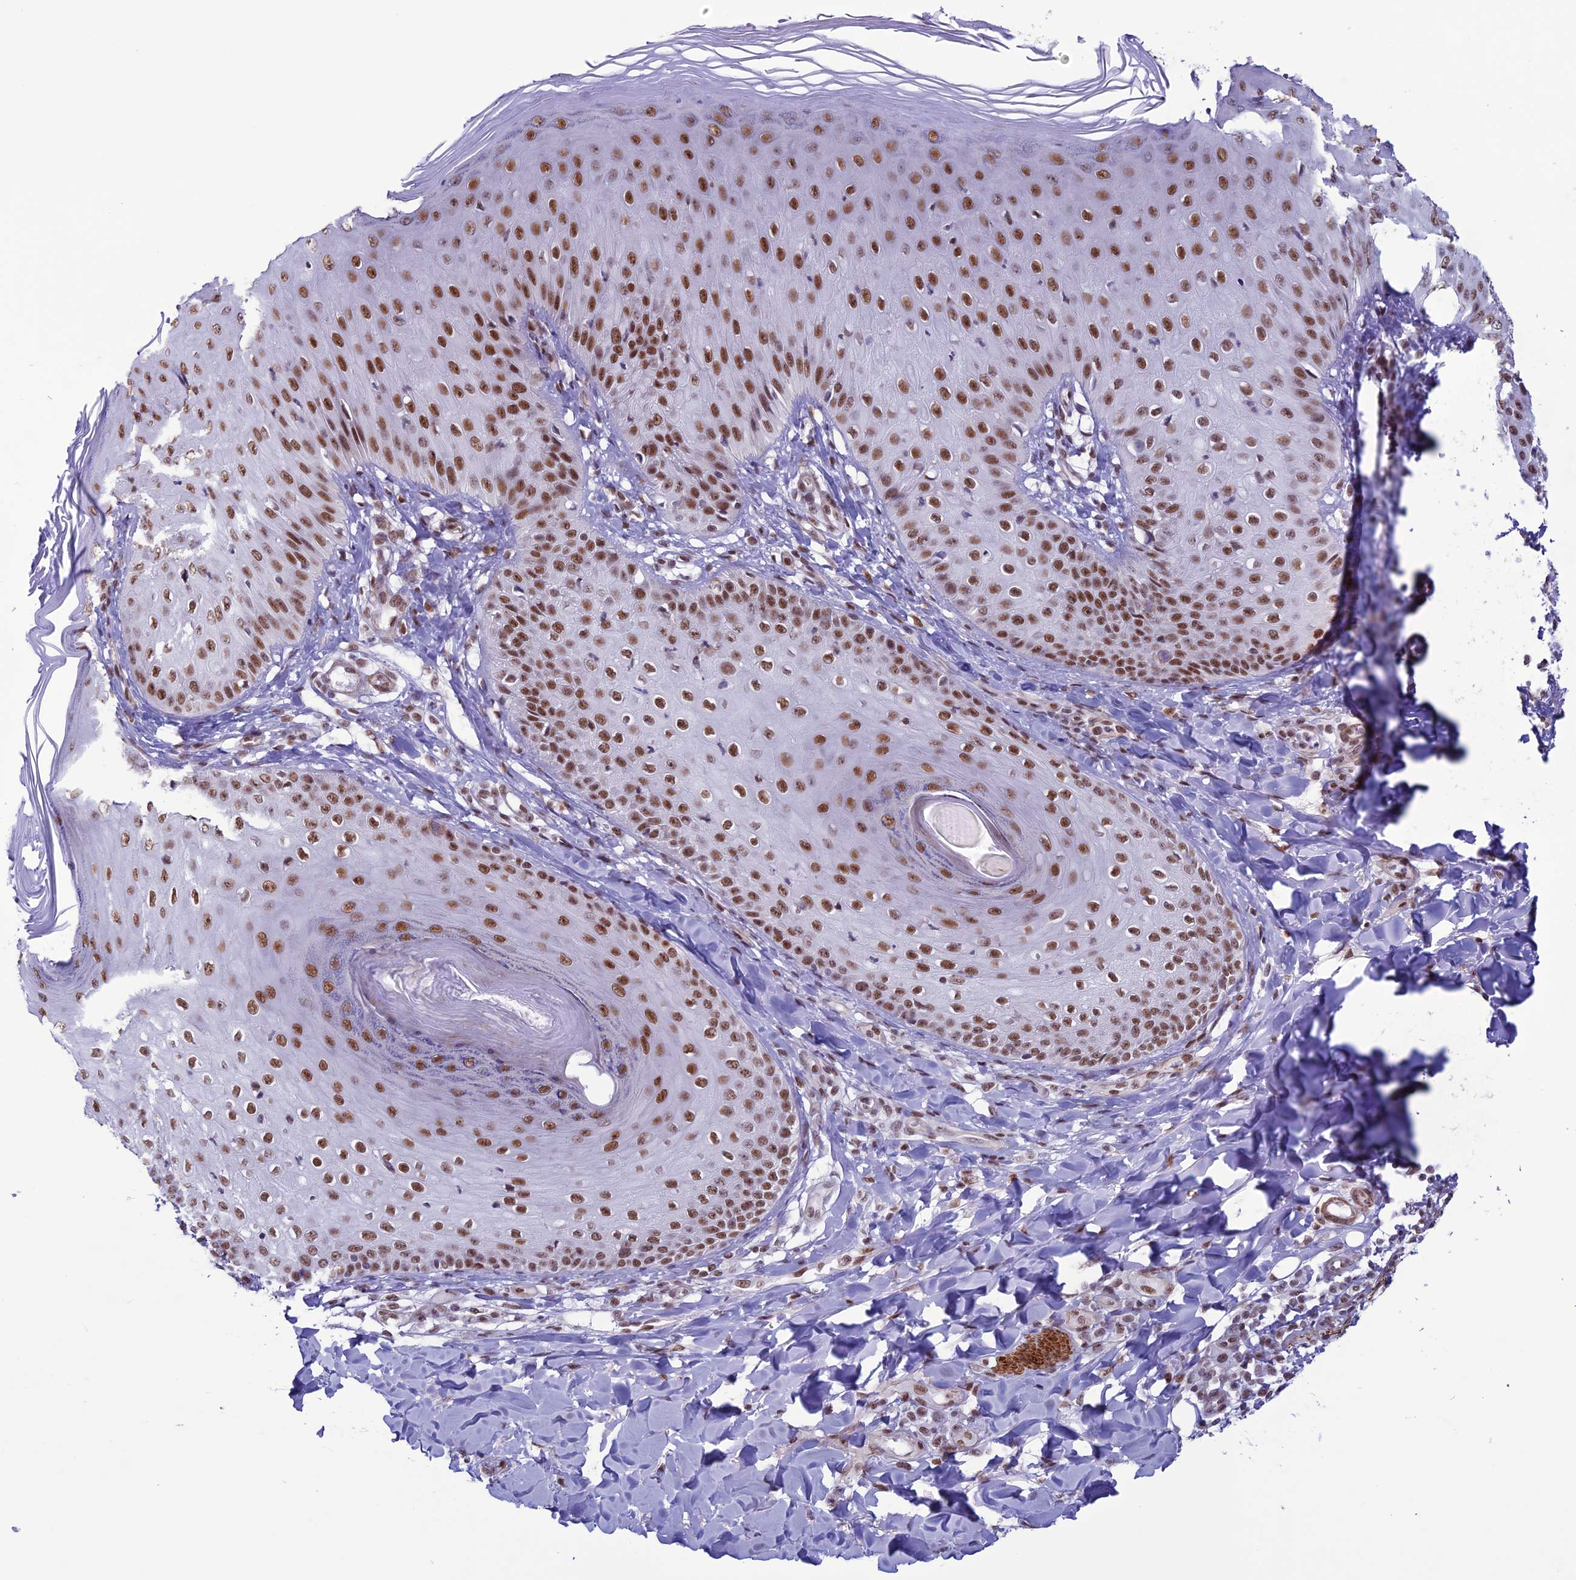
{"staining": {"intensity": "moderate", "quantity": ">75%", "location": "nuclear"}, "tissue": "skin", "cell_type": "Epidermal cells", "image_type": "normal", "snomed": [{"axis": "morphology", "description": "Normal tissue, NOS"}, {"axis": "morphology", "description": "Inflammation, NOS"}, {"axis": "topography", "description": "Soft tissue"}, {"axis": "topography", "description": "Anal"}], "caption": "Approximately >75% of epidermal cells in unremarkable human skin exhibit moderate nuclear protein positivity as visualized by brown immunohistochemical staining.", "gene": "U2AF1", "patient": {"sex": "female", "age": 15}}